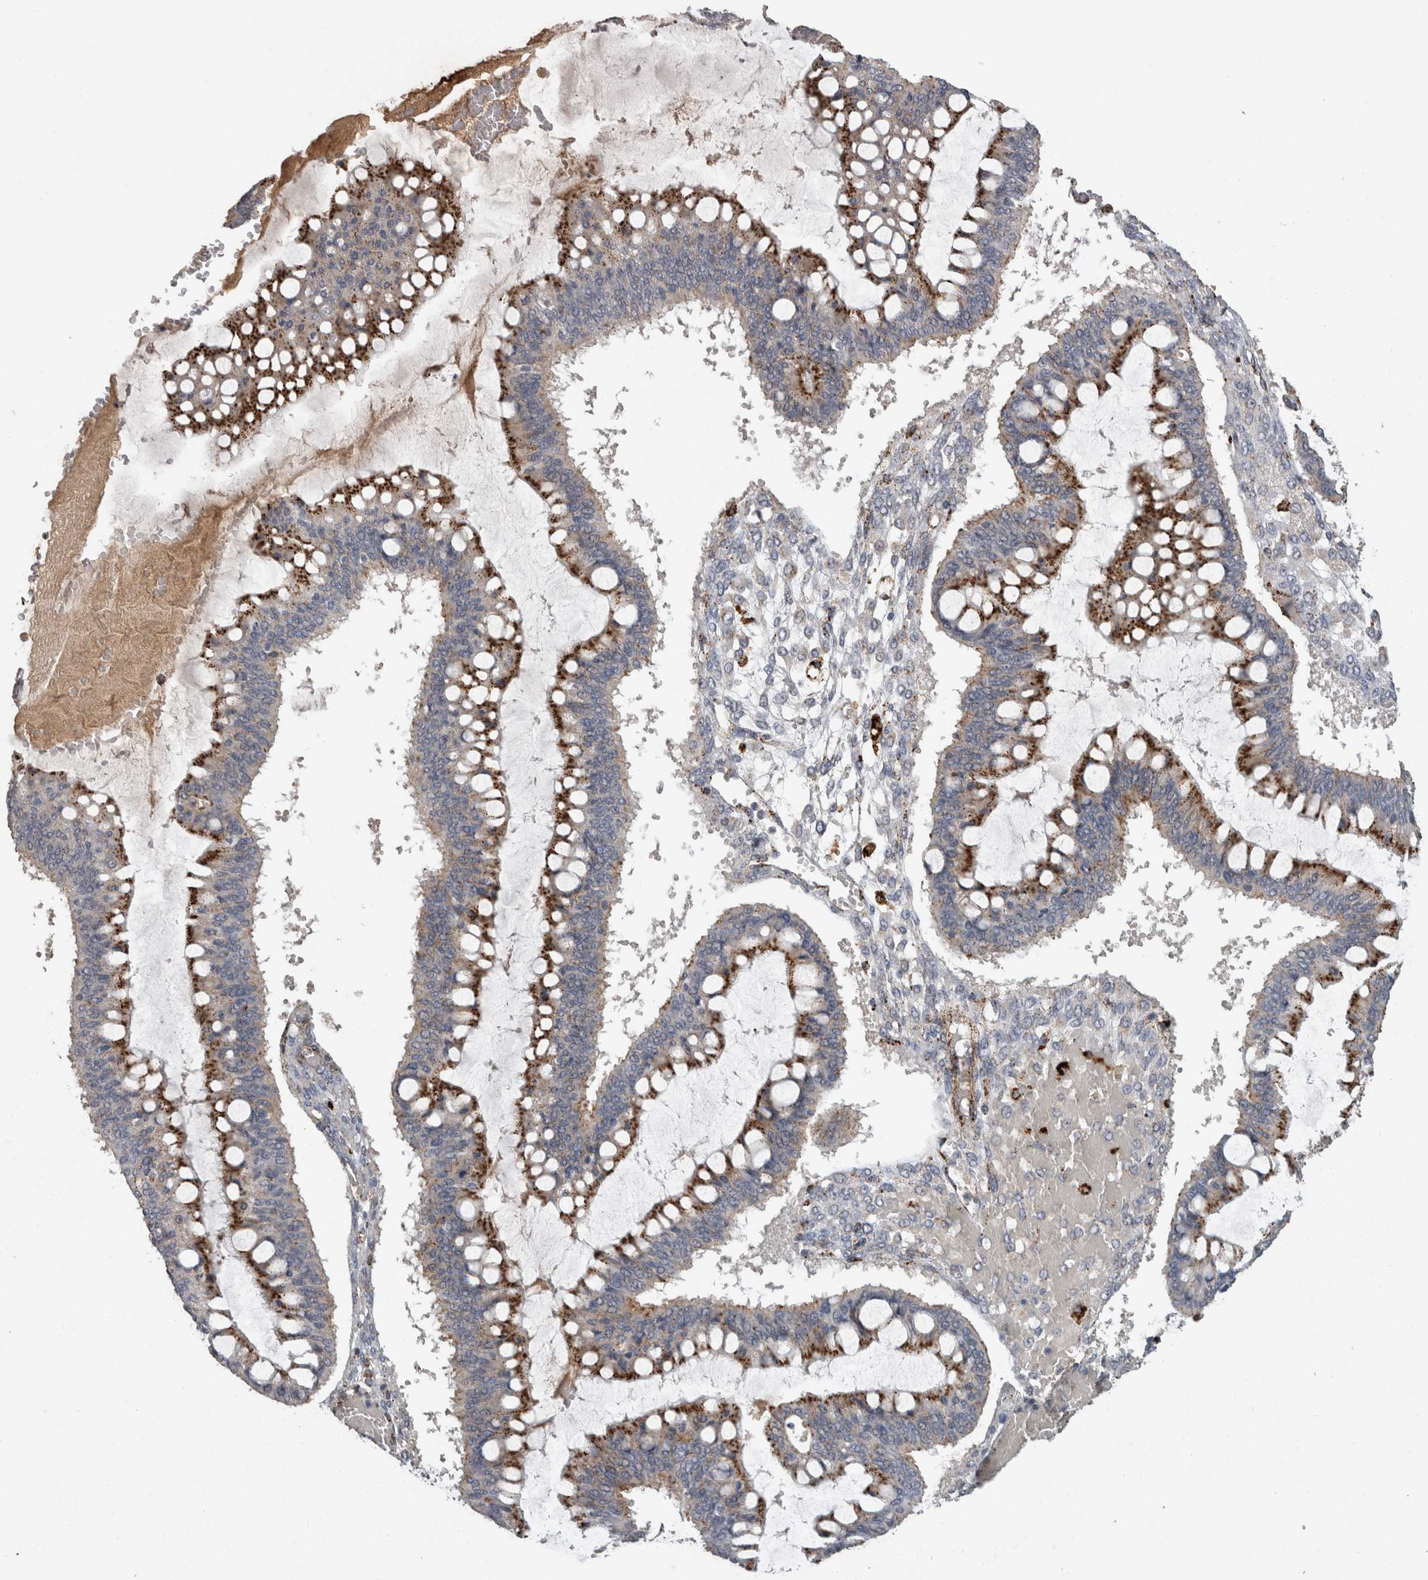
{"staining": {"intensity": "strong", "quantity": ">75%", "location": "cytoplasmic/membranous"}, "tissue": "ovarian cancer", "cell_type": "Tumor cells", "image_type": "cancer", "snomed": [{"axis": "morphology", "description": "Cystadenocarcinoma, mucinous, NOS"}, {"axis": "topography", "description": "Ovary"}], "caption": "This is an image of immunohistochemistry staining of mucinous cystadenocarcinoma (ovarian), which shows strong staining in the cytoplasmic/membranous of tumor cells.", "gene": "CTSZ", "patient": {"sex": "female", "age": 73}}